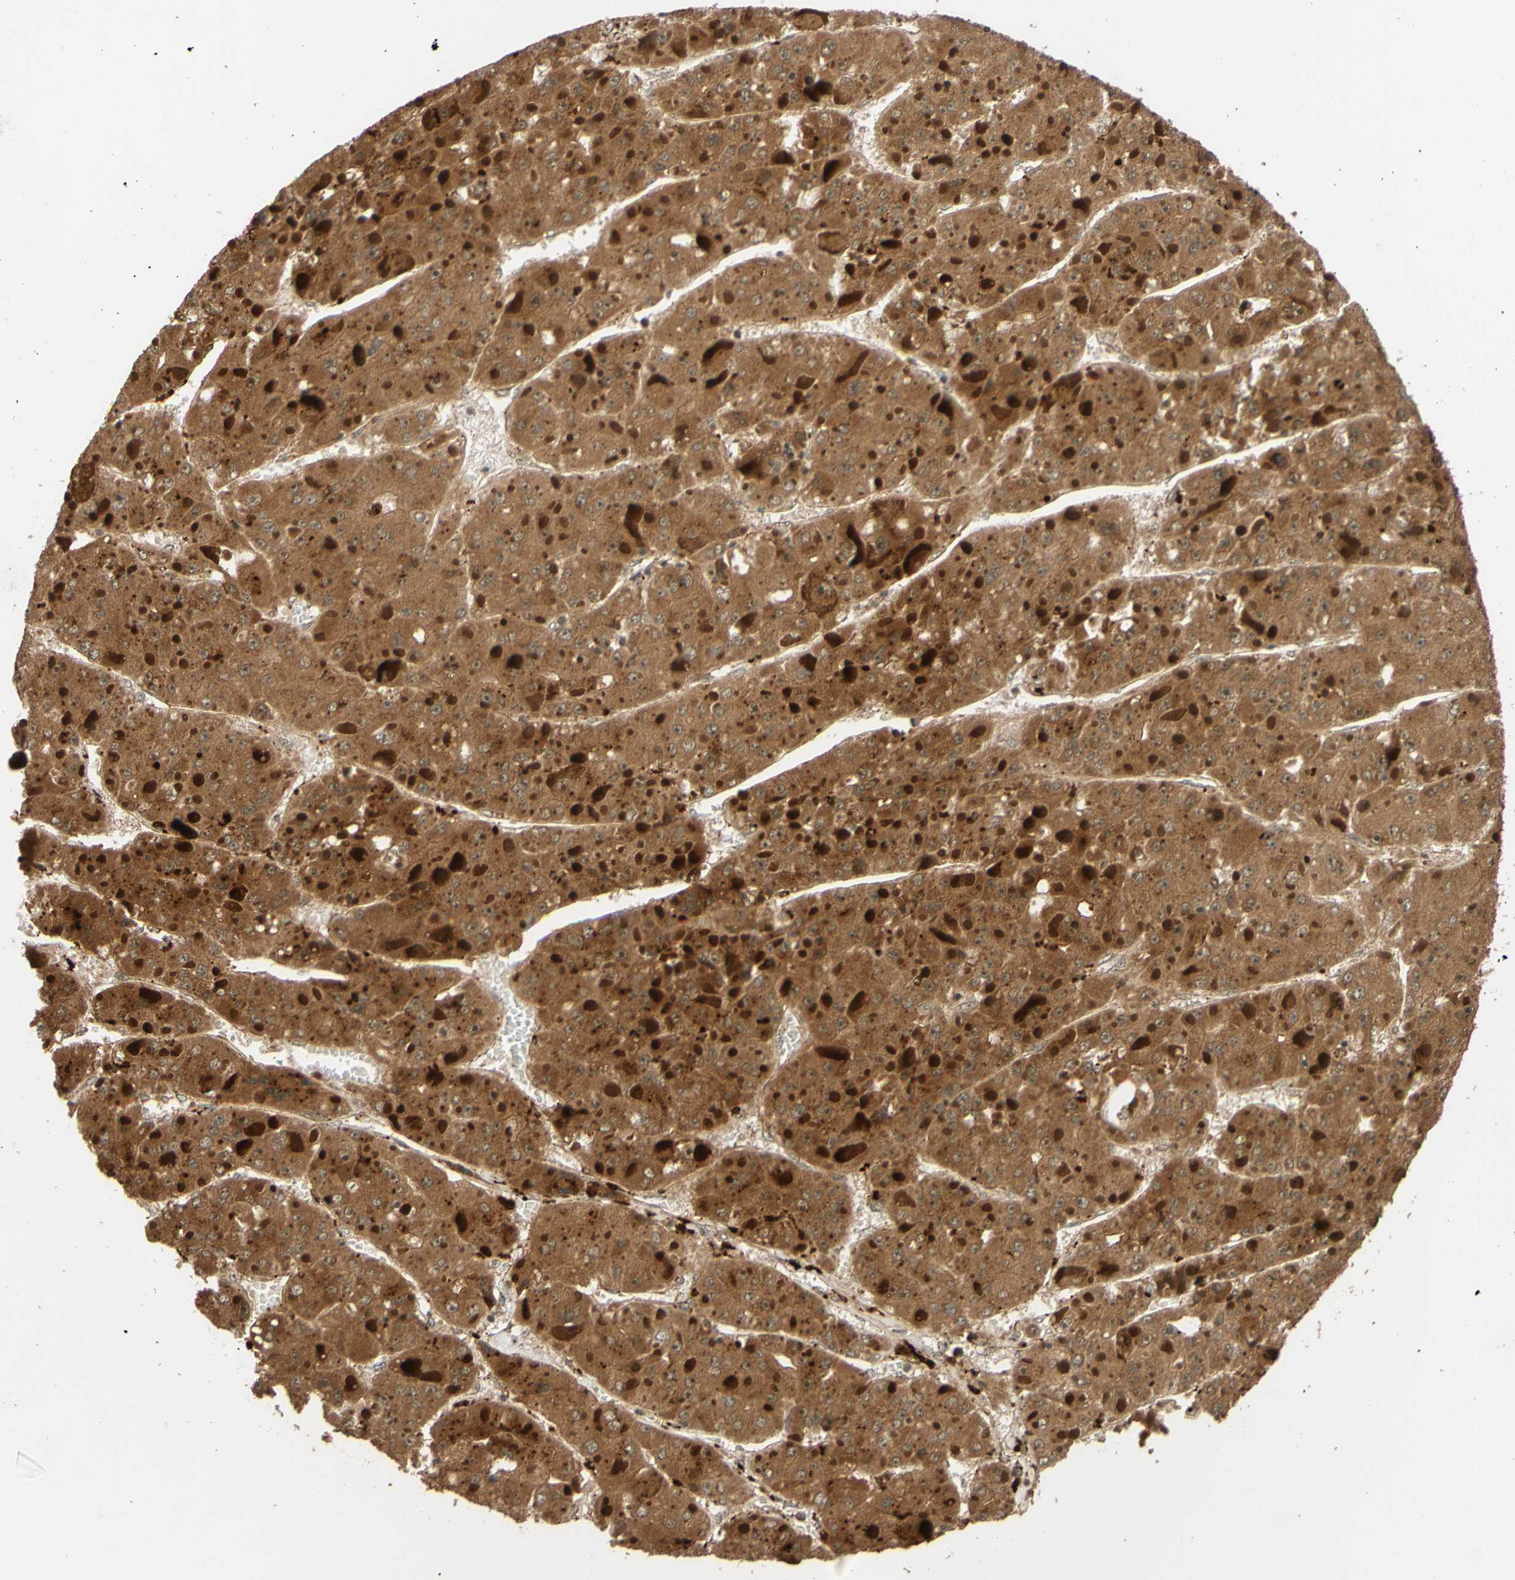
{"staining": {"intensity": "moderate", "quantity": ">75%", "location": "cytoplasmic/membranous"}, "tissue": "liver cancer", "cell_type": "Tumor cells", "image_type": "cancer", "snomed": [{"axis": "morphology", "description": "Carcinoma, Hepatocellular, NOS"}, {"axis": "topography", "description": "Liver"}], "caption": "This micrograph exhibits immunohistochemistry staining of human hepatocellular carcinoma (liver), with medium moderate cytoplasmic/membranous positivity in approximately >75% of tumor cells.", "gene": "RNF19A", "patient": {"sex": "female", "age": 73}}